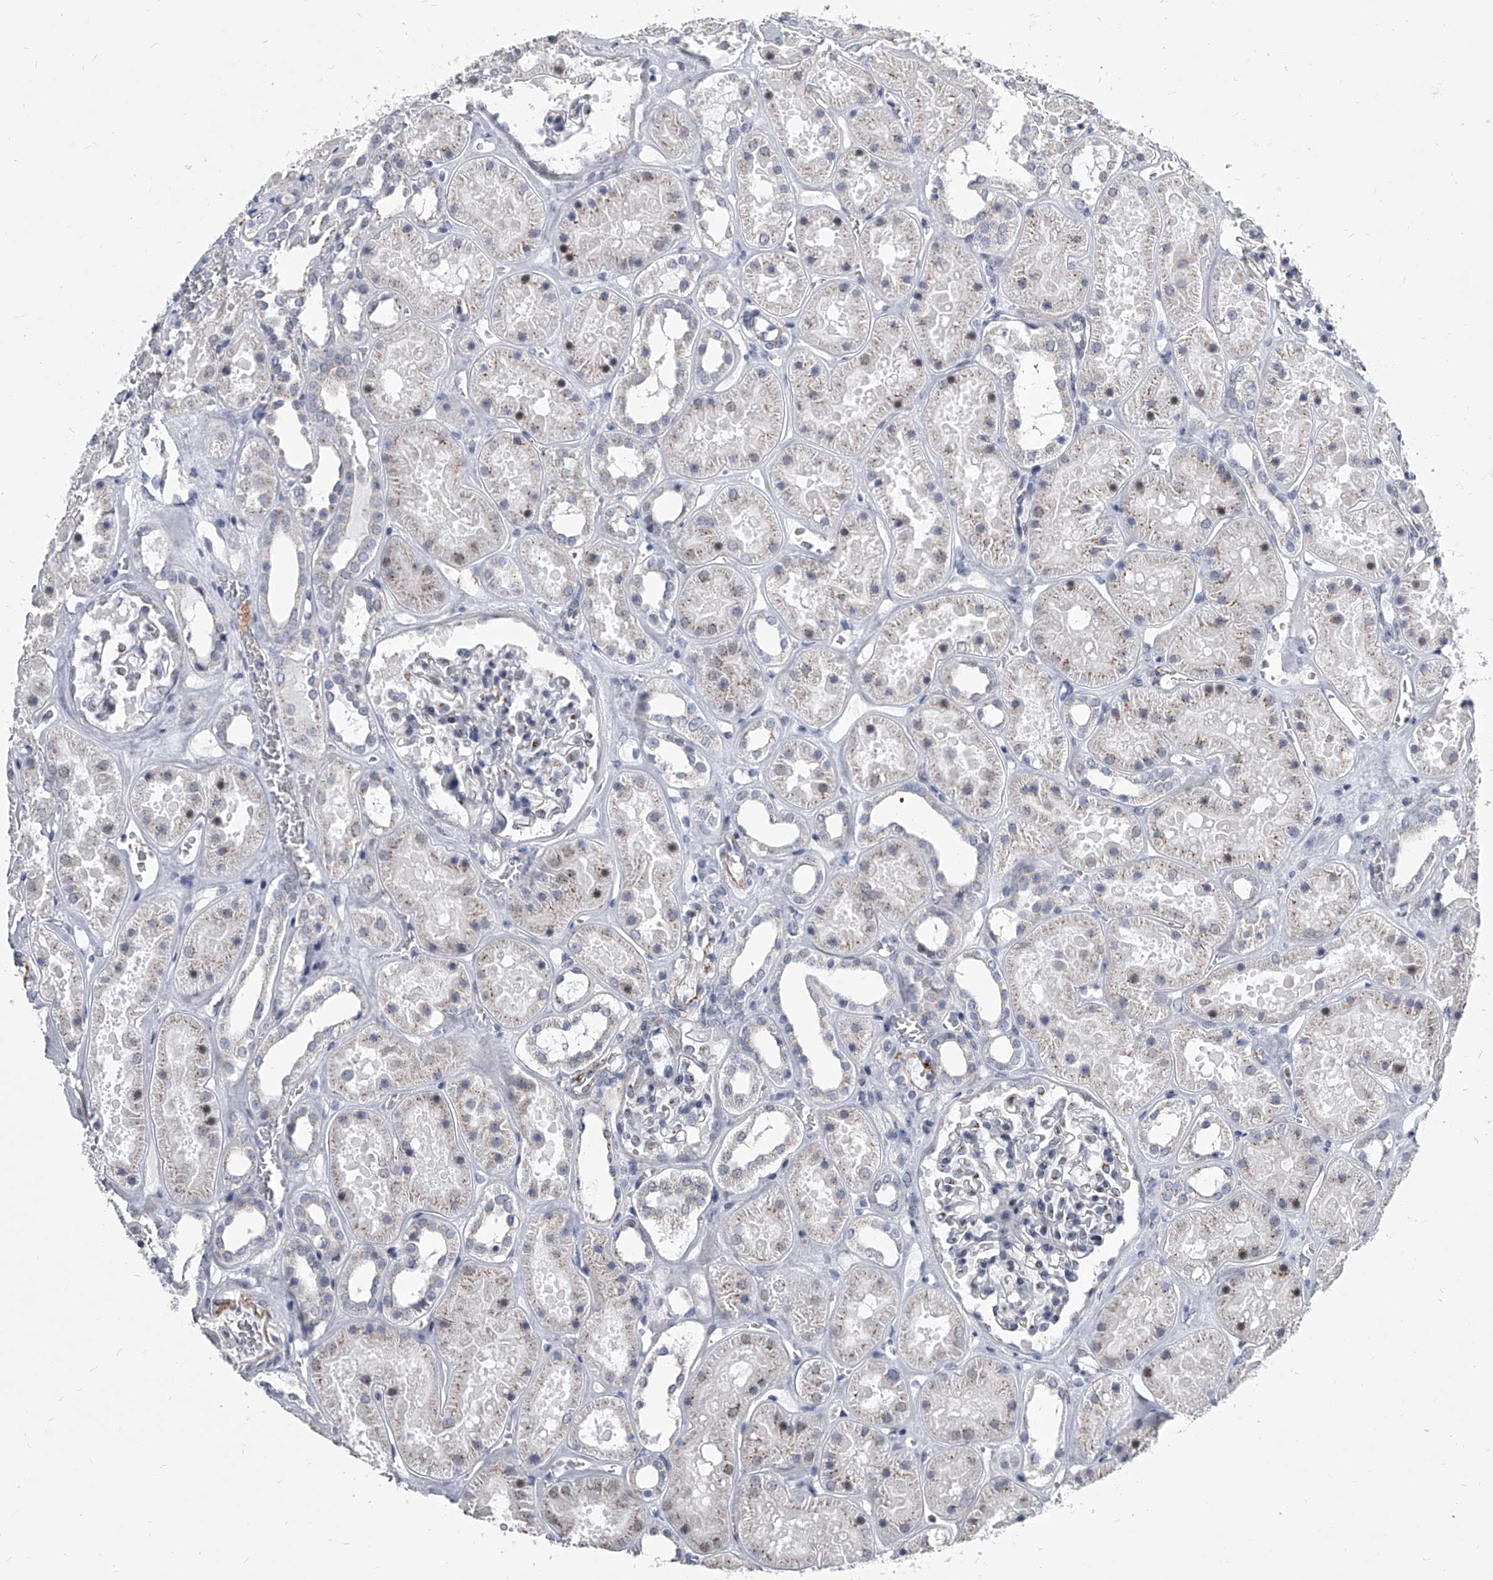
{"staining": {"intensity": "moderate", "quantity": "<25%", "location": "cytoplasmic/membranous"}, "tissue": "kidney", "cell_type": "Cells in glomeruli", "image_type": "normal", "snomed": [{"axis": "morphology", "description": "Normal tissue, NOS"}, {"axis": "topography", "description": "Kidney"}], "caption": "Protein expression analysis of unremarkable human kidney reveals moderate cytoplasmic/membranous staining in approximately <25% of cells in glomeruli. The staining was performed using DAB (3,3'-diaminobenzidine) to visualize the protein expression in brown, while the nuclei were stained in blue with hematoxylin (Magnification: 20x).", "gene": "EVA1C", "patient": {"sex": "female", "age": 41}}